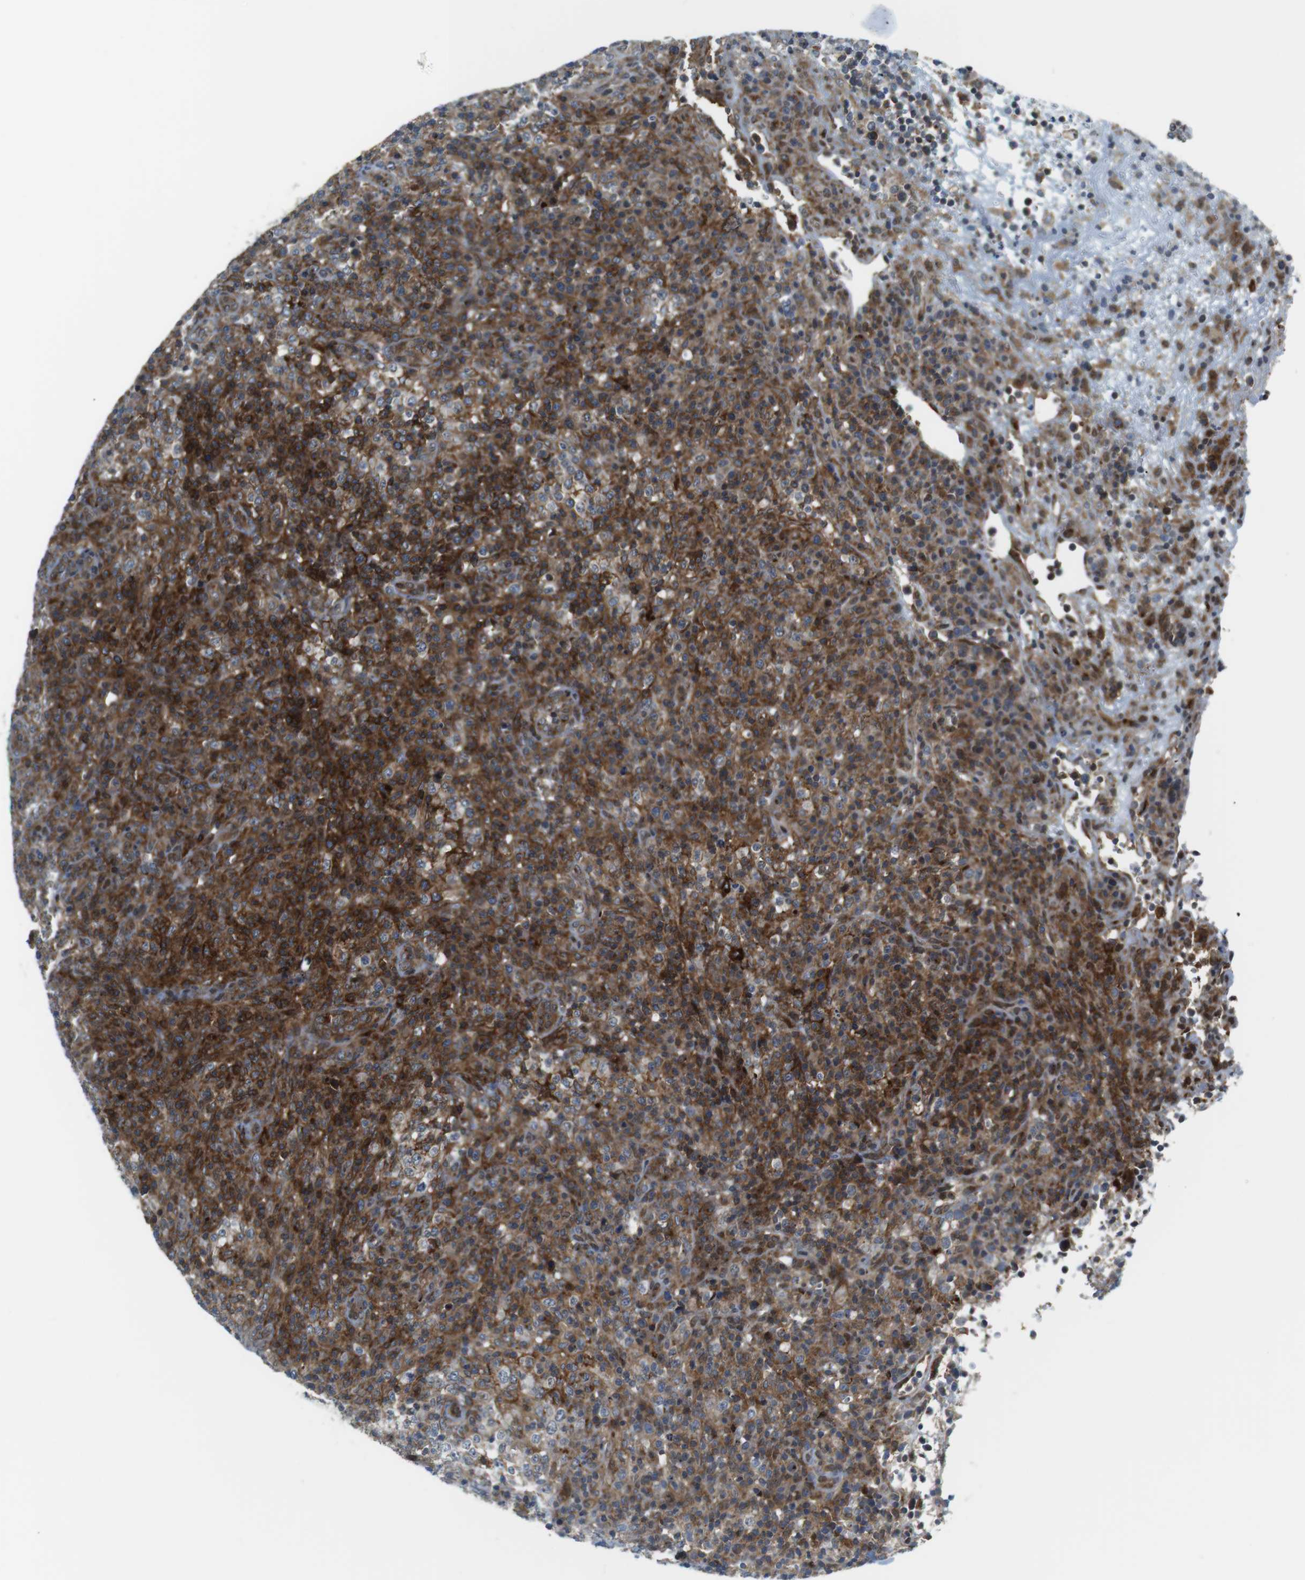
{"staining": {"intensity": "moderate", "quantity": "25%-75%", "location": "cytoplasmic/membranous"}, "tissue": "lymphoma", "cell_type": "Tumor cells", "image_type": "cancer", "snomed": [{"axis": "morphology", "description": "Malignant lymphoma, non-Hodgkin's type, High grade"}, {"axis": "topography", "description": "Lymph node"}], "caption": "An immunohistochemistry micrograph of tumor tissue is shown. Protein staining in brown shows moderate cytoplasmic/membranous positivity in malignant lymphoma, non-Hodgkin's type (high-grade) within tumor cells. The staining is performed using DAB brown chromogen to label protein expression. The nuclei are counter-stained blue using hematoxylin.", "gene": "CUL7", "patient": {"sex": "female", "age": 76}}